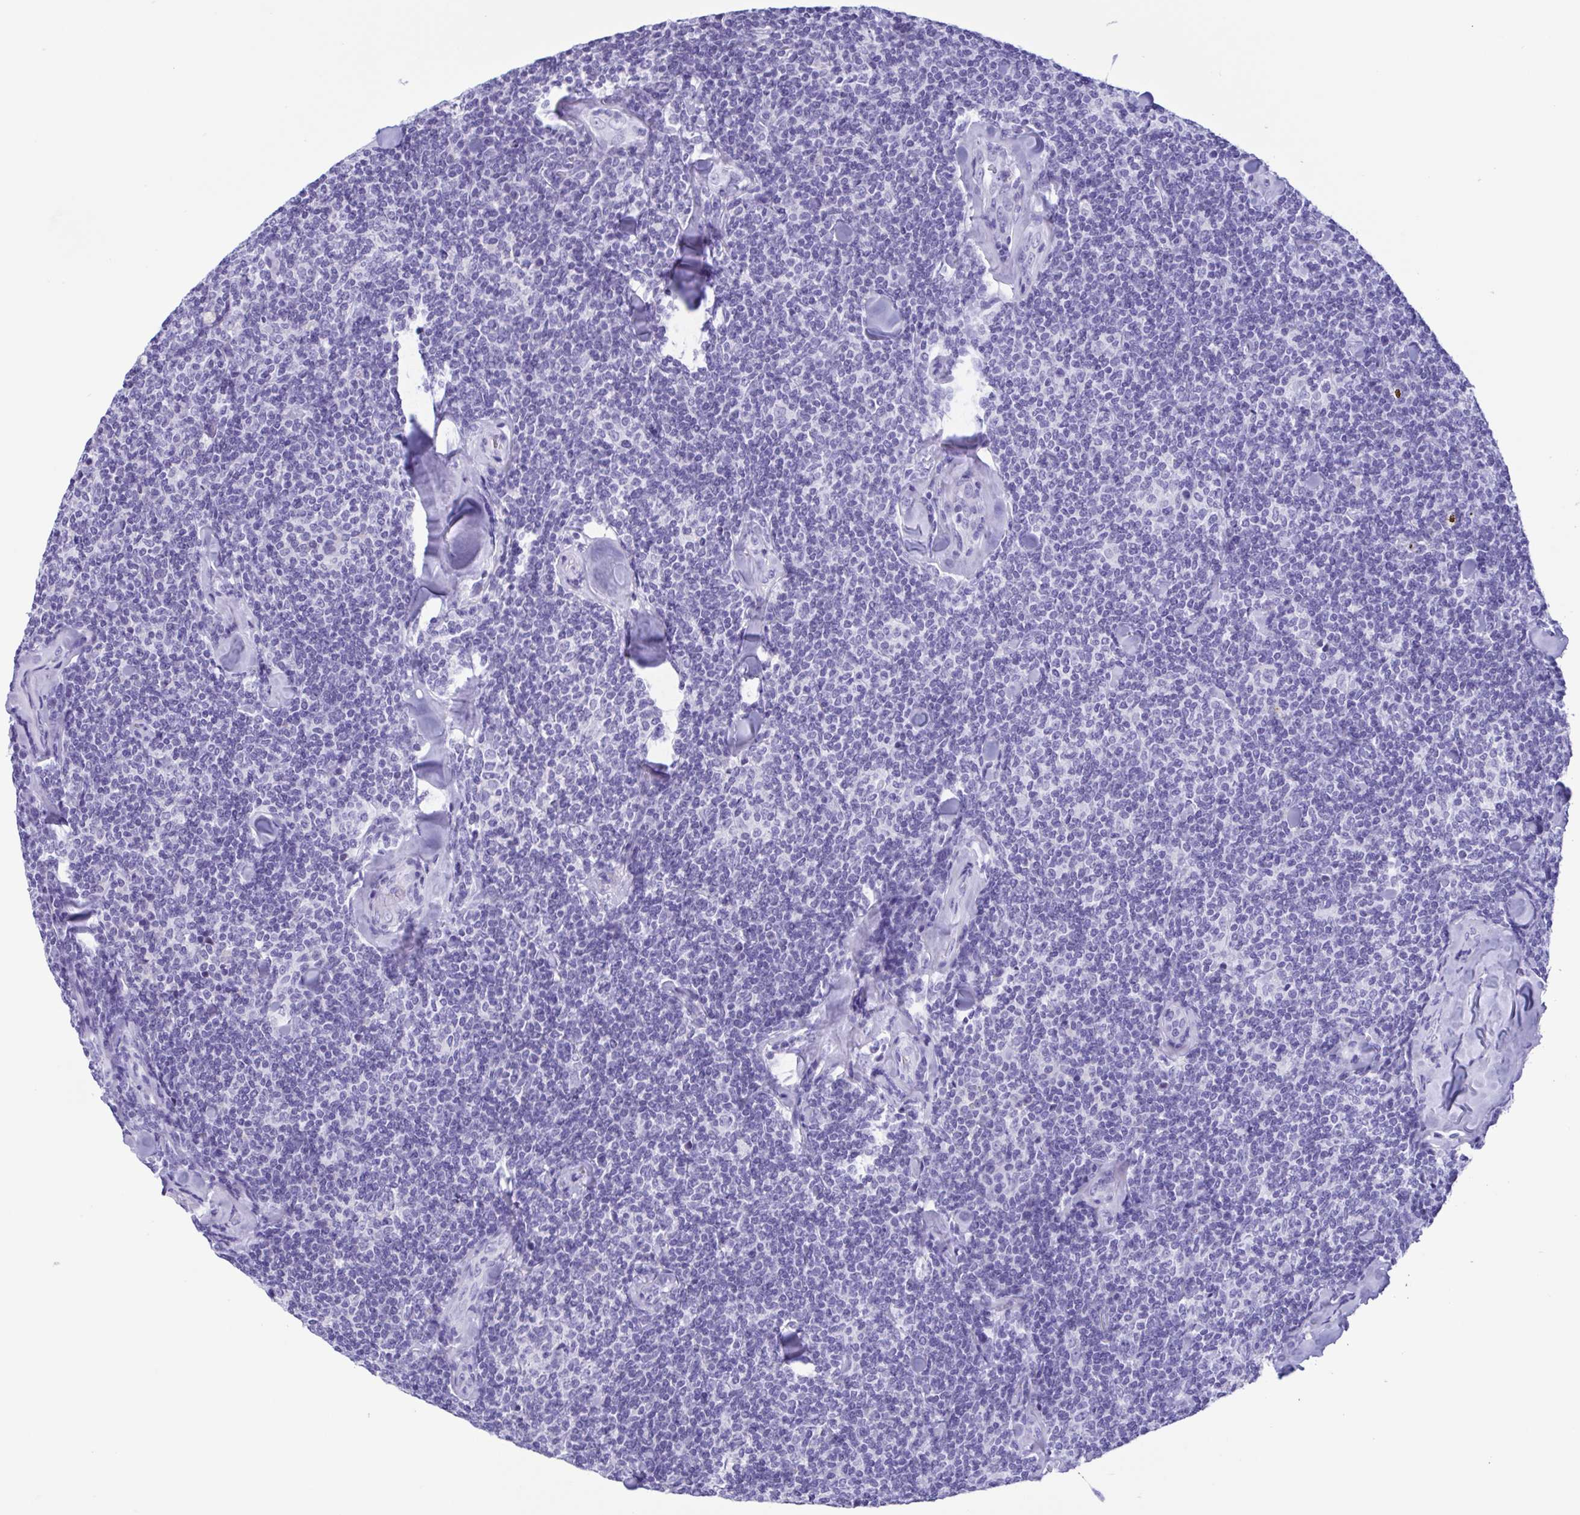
{"staining": {"intensity": "negative", "quantity": "none", "location": "none"}, "tissue": "lymphoma", "cell_type": "Tumor cells", "image_type": "cancer", "snomed": [{"axis": "morphology", "description": "Malignant lymphoma, non-Hodgkin's type, Low grade"}, {"axis": "topography", "description": "Lymph node"}], "caption": "Immunohistochemistry (IHC) micrograph of lymphoma stained for a protein (brown), which exhibits no staining in tumor cells.", "gene": "TSPY2", "patient": {"sex": "female", "age": 56}}